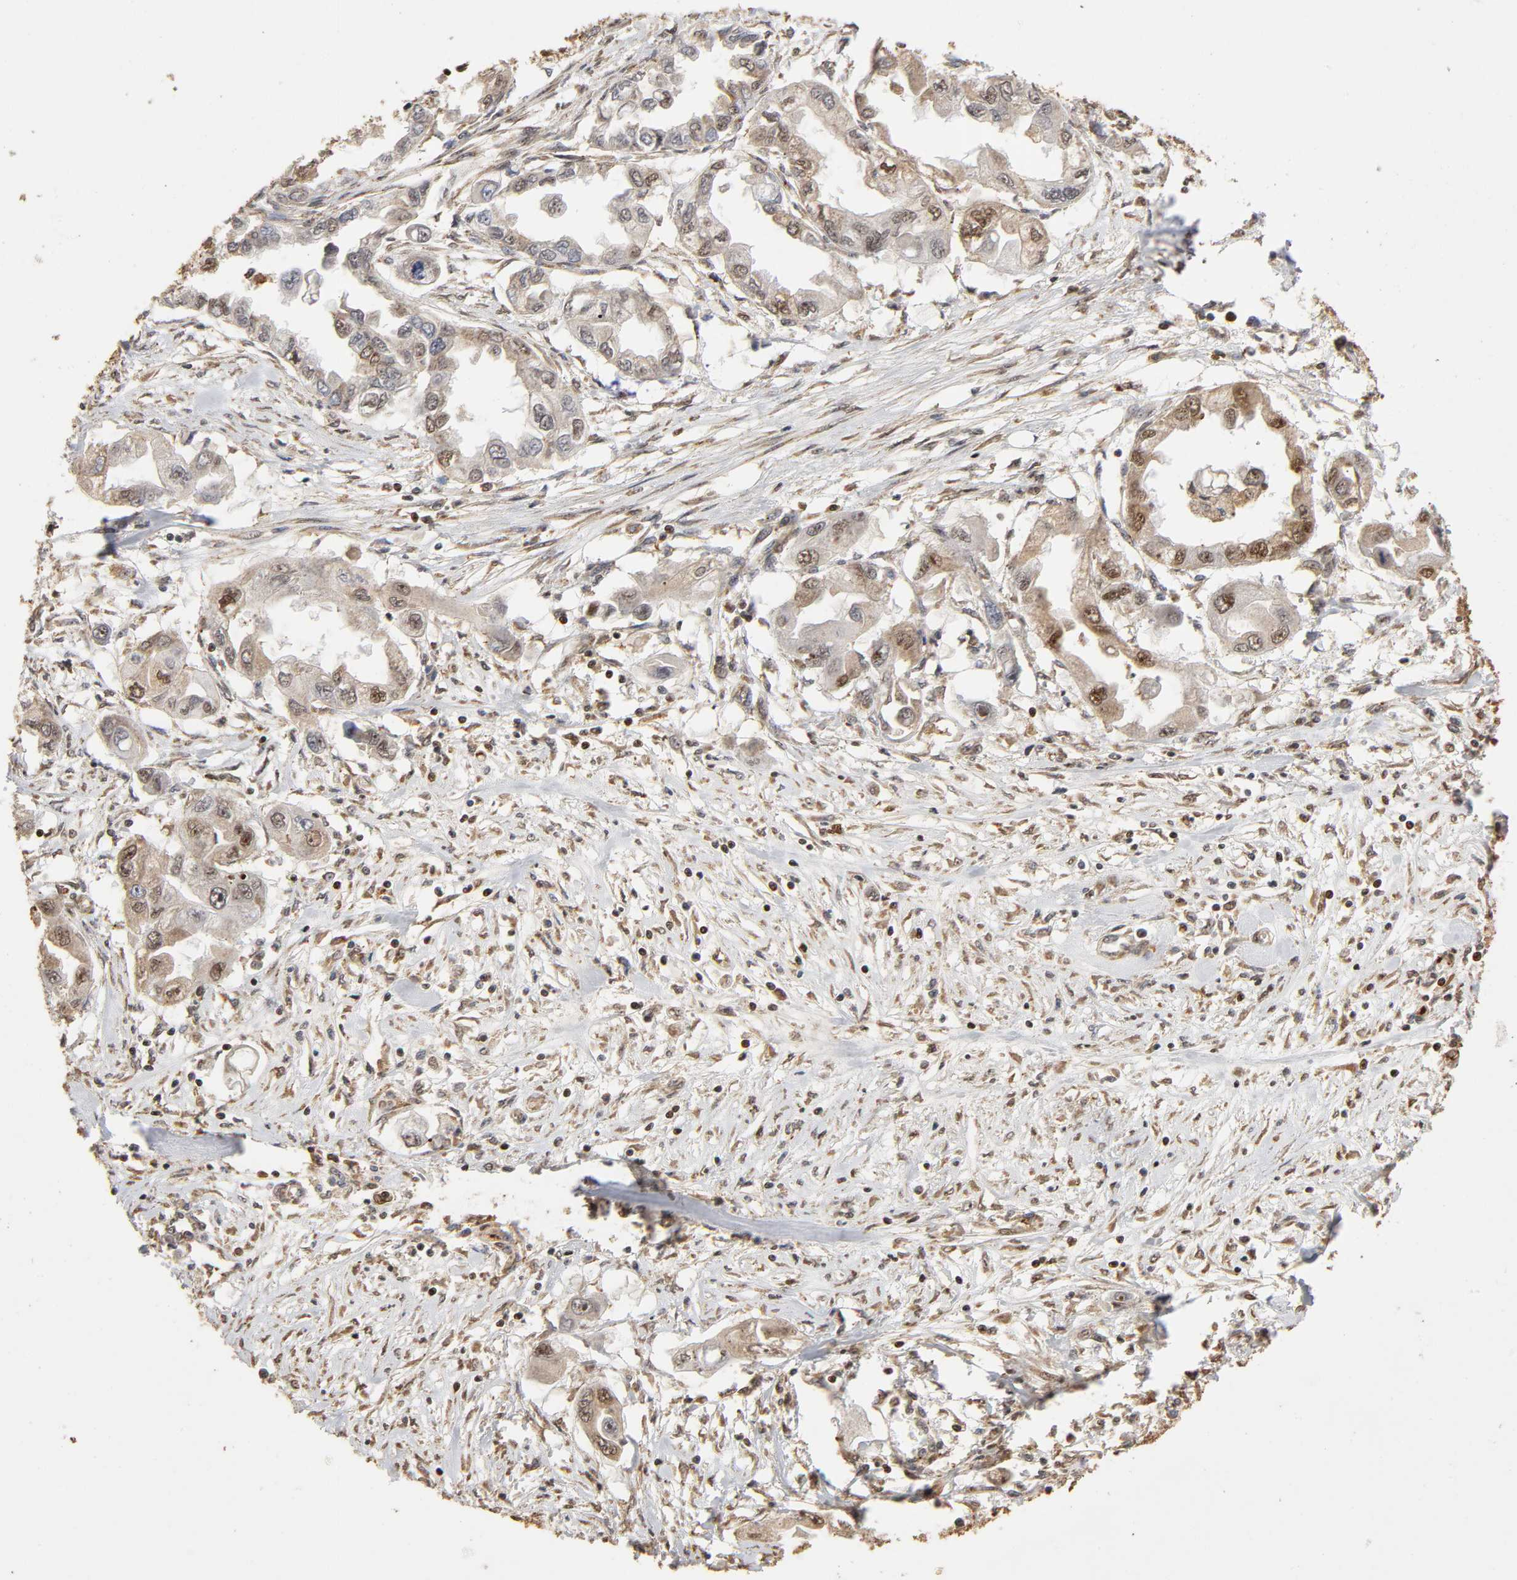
{"staining": {"intensity": "moderate", "quantity": ">75%", "location": "cytoplasmic/membranous,nuclear"}, "tissue": "endometrial cancer", "cell_type": "Tumor cells", "image_type": "cancer", "snomed": [{"axis": "morphology", "description": "Adenocarcinoma, NOS"}, {"axis": "topography", "description": "Endometrium"}], "caption": "IHC histopathology image of endometrial adenocarcinoma stained for a protein (brown), which exhibits medium levels of moderate cytoplasmic/membranous and nuclear positivity in approximately >75% of tumor cells.", "gene": "RNF122", "patient": {"sex": "female", "age": 67}}